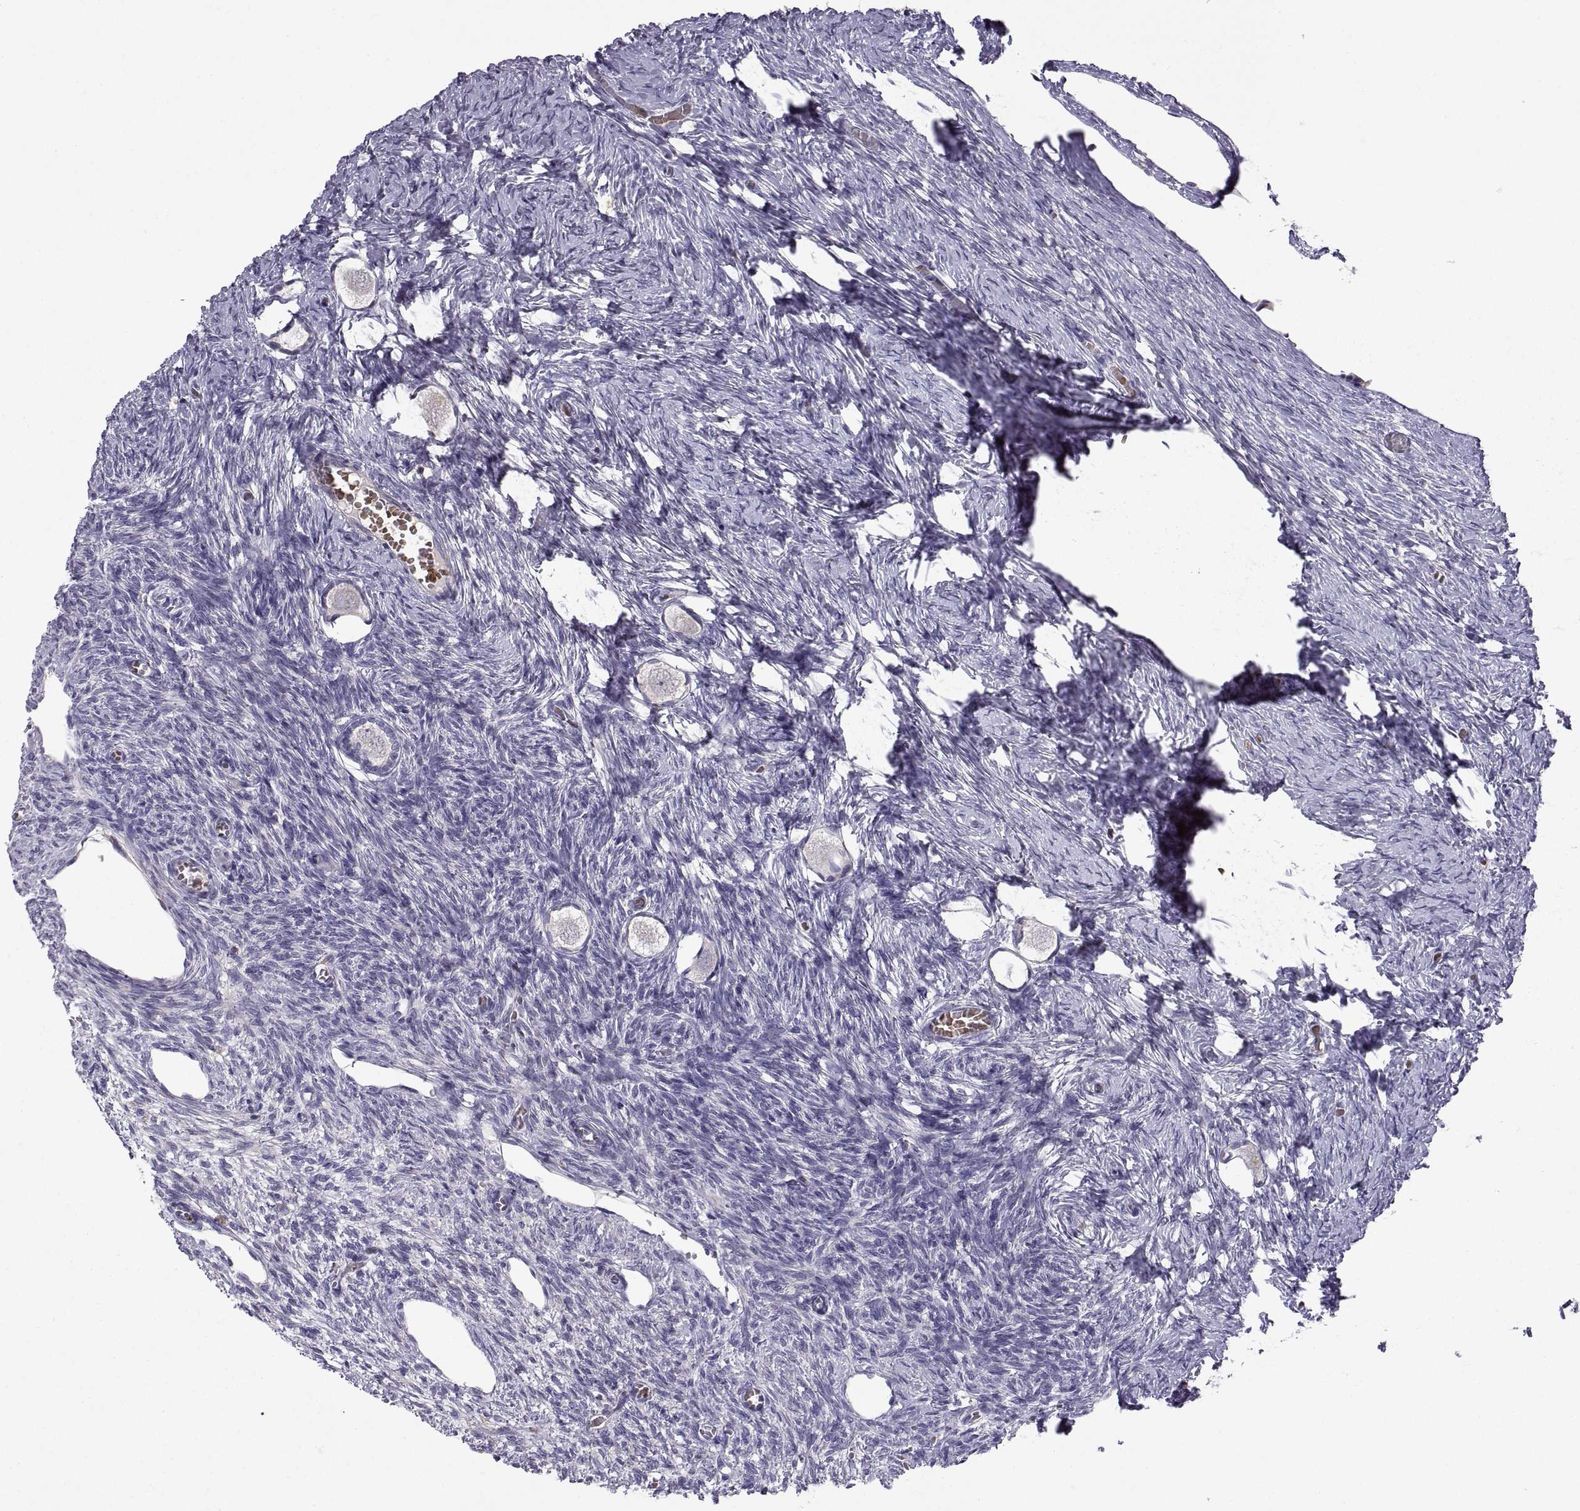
{"staining": {"intensity": "negative", "quantity": "none", "location": "none"}, "tissue": "ovary", "cell_type": "Follicle cells", "image_type": "normal", "snomed": [{"axis": "morphology", "description": "Normal tissue, NOS"}, {"axis": "topography", "description": "Ovary"}], "caption": "Immunohistochemical staining of benign human ovary demonstrates no significant positivity in follicle cells. (Stains: DAB (3,3'-diaminobenzidine) immunohistochemistry (IHC) with hematoxylin counter stain, Microscopy: brightfield microscopy at high magnification).", "gene": "DOK3", "patient": {"sex": "female", "age": 27}}